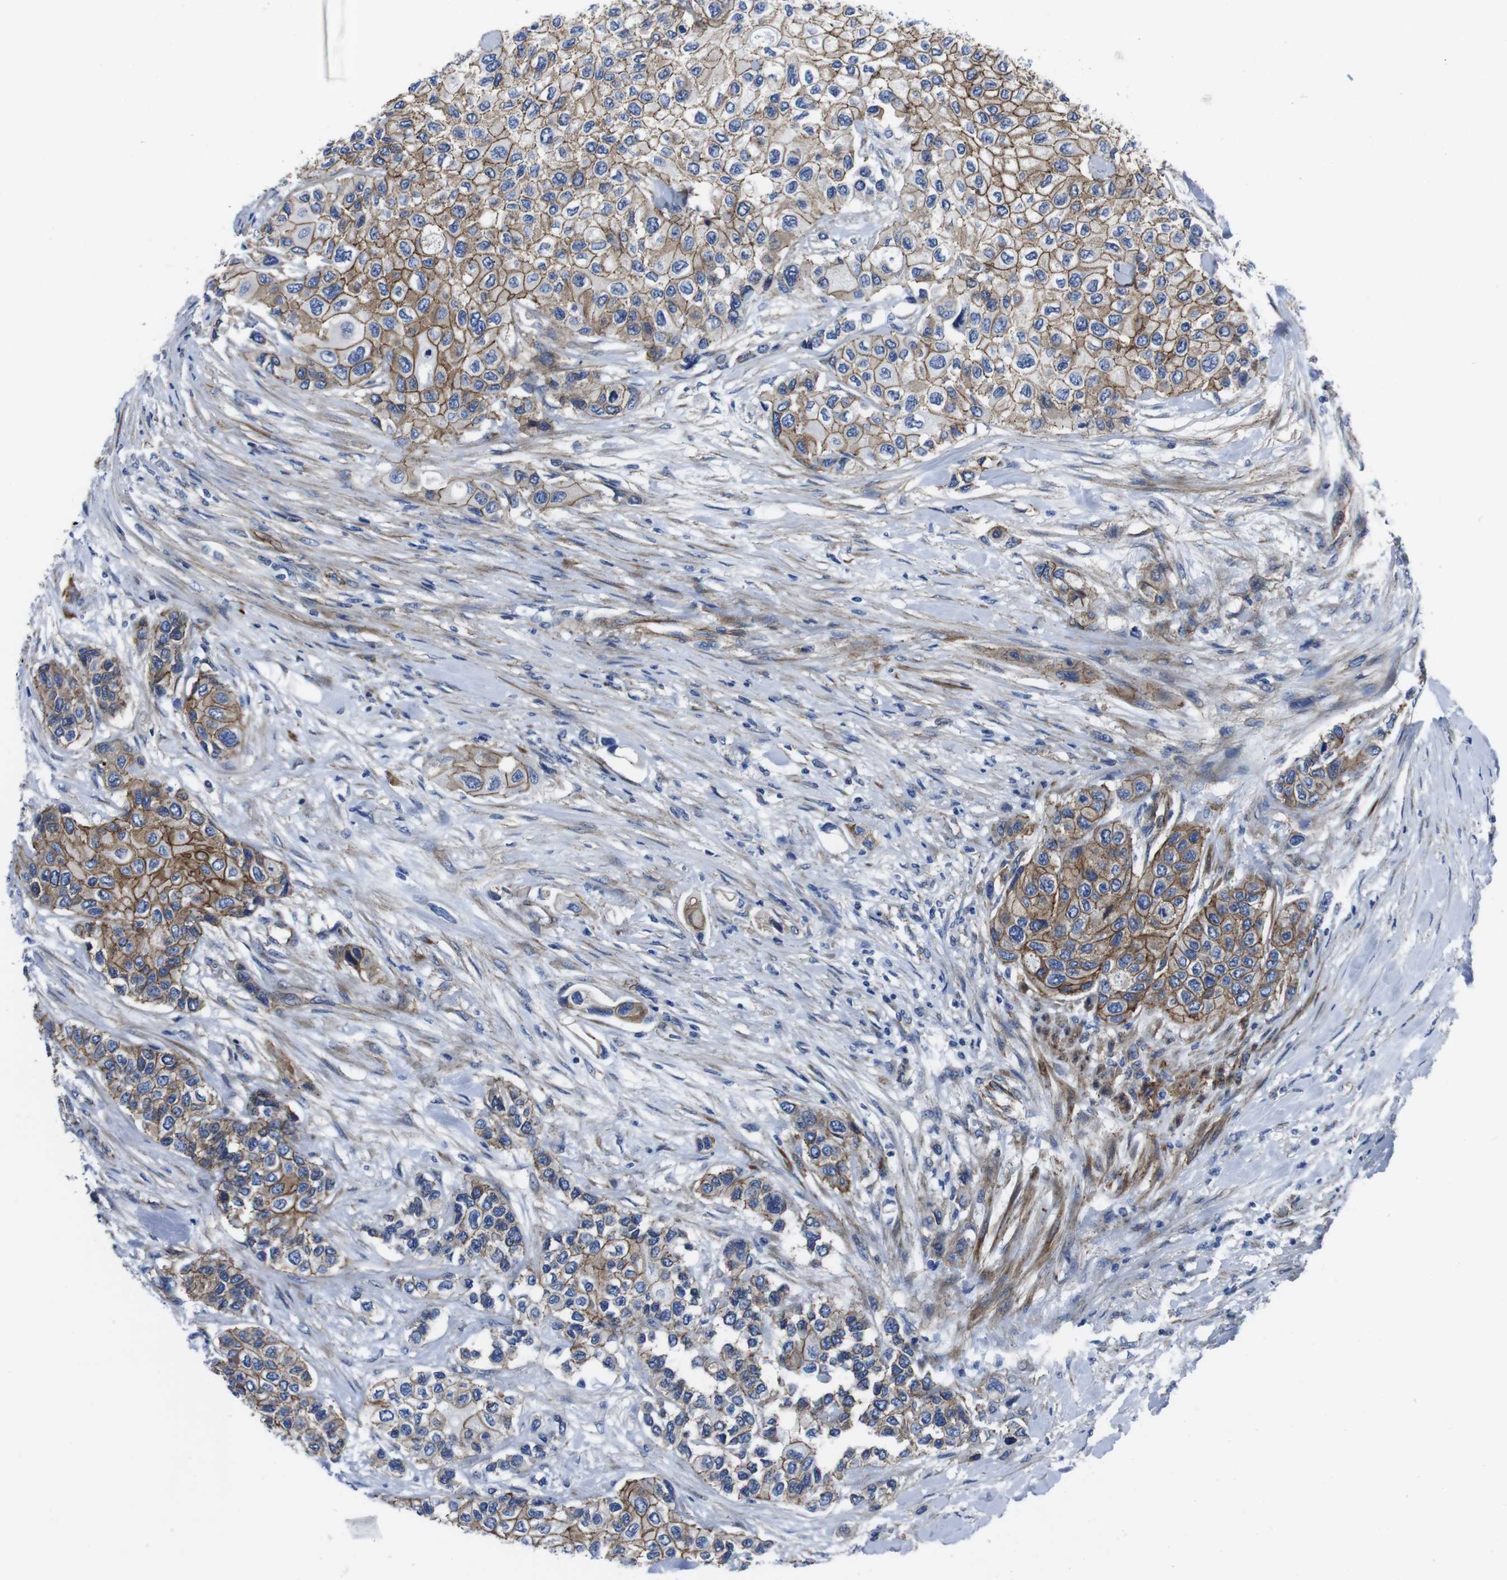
{"staining": {"intensity": "moderate", "quantity": ">75%", "location": "cytoplasmic/membranous"}, "tissue": "urothelial cancer", "cell_type": "Tumor cells", "image_type": "cancer", "snomed": [{"axis": "morphology", "description": "Urothelial carcinoma, High grade"}, {"axis": "topography", "description": "Urinary bladder"}], "caption": "Protein expression analysis of urothelial carcinoma (high-grade) exhibits moderate cytoplasmic/membranous positivity in about >75% of tumor cells.", "gene": "NUMB", "patient": {"sex": "female", "age": 56}}